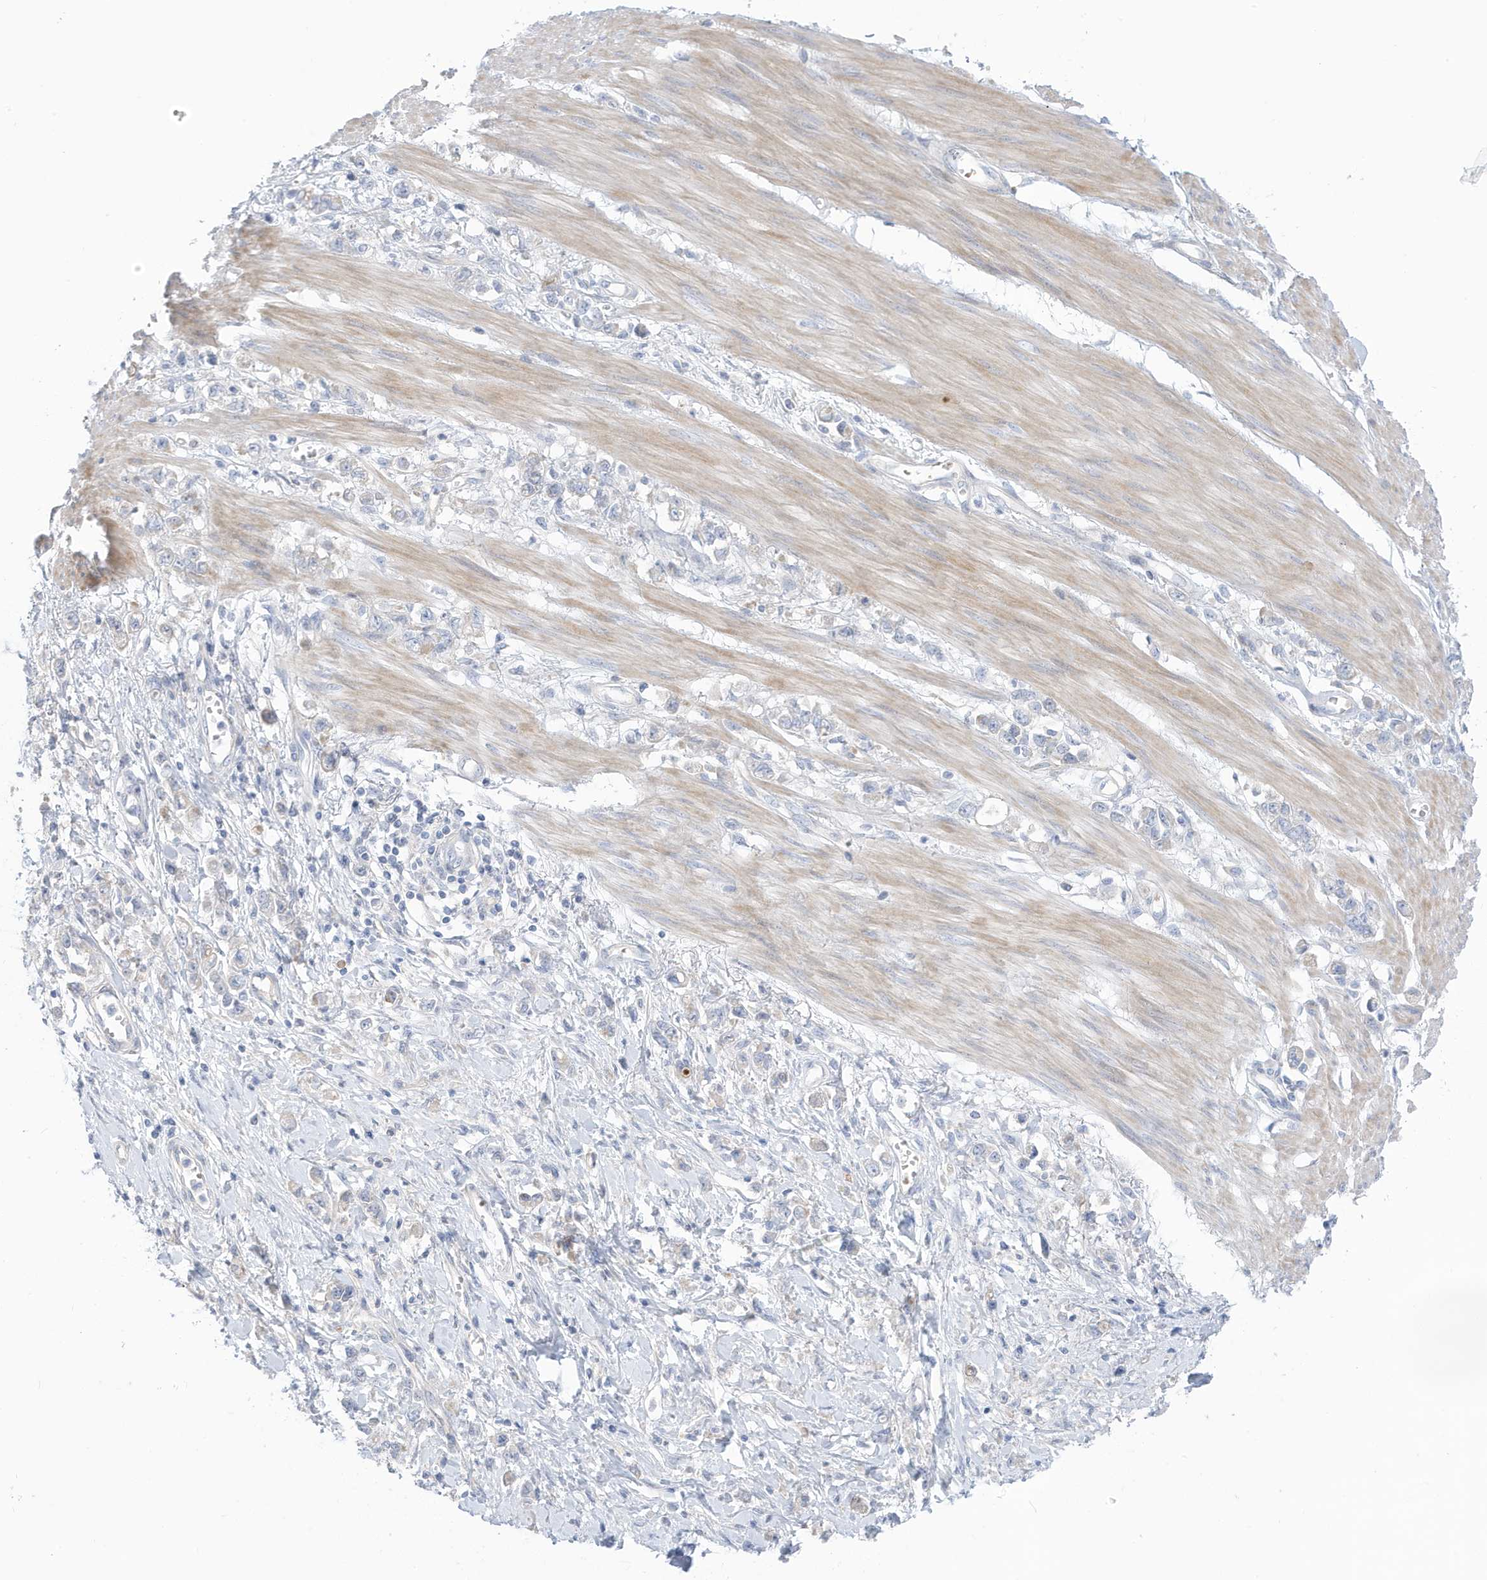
{"staining": {"intensity": "negative", "quantity": "none", "location": "none"}, "tissue": "stomach cancer", "cell_type": "Tumor cells", "image_type": "cancer", "snomed": [{"axis": "morphology", "description": "Adenocarcinoma, NOS"}, {"axis": "topography", "description": "Stomach"}], "caption": "This is a photomicrograph of immunohistochemistry staining of stomach adenocarcinoma, which shows no staining in tumor cells.", "gene": "ATP13A5", "patient": {"sex": "female", "age": 76}}